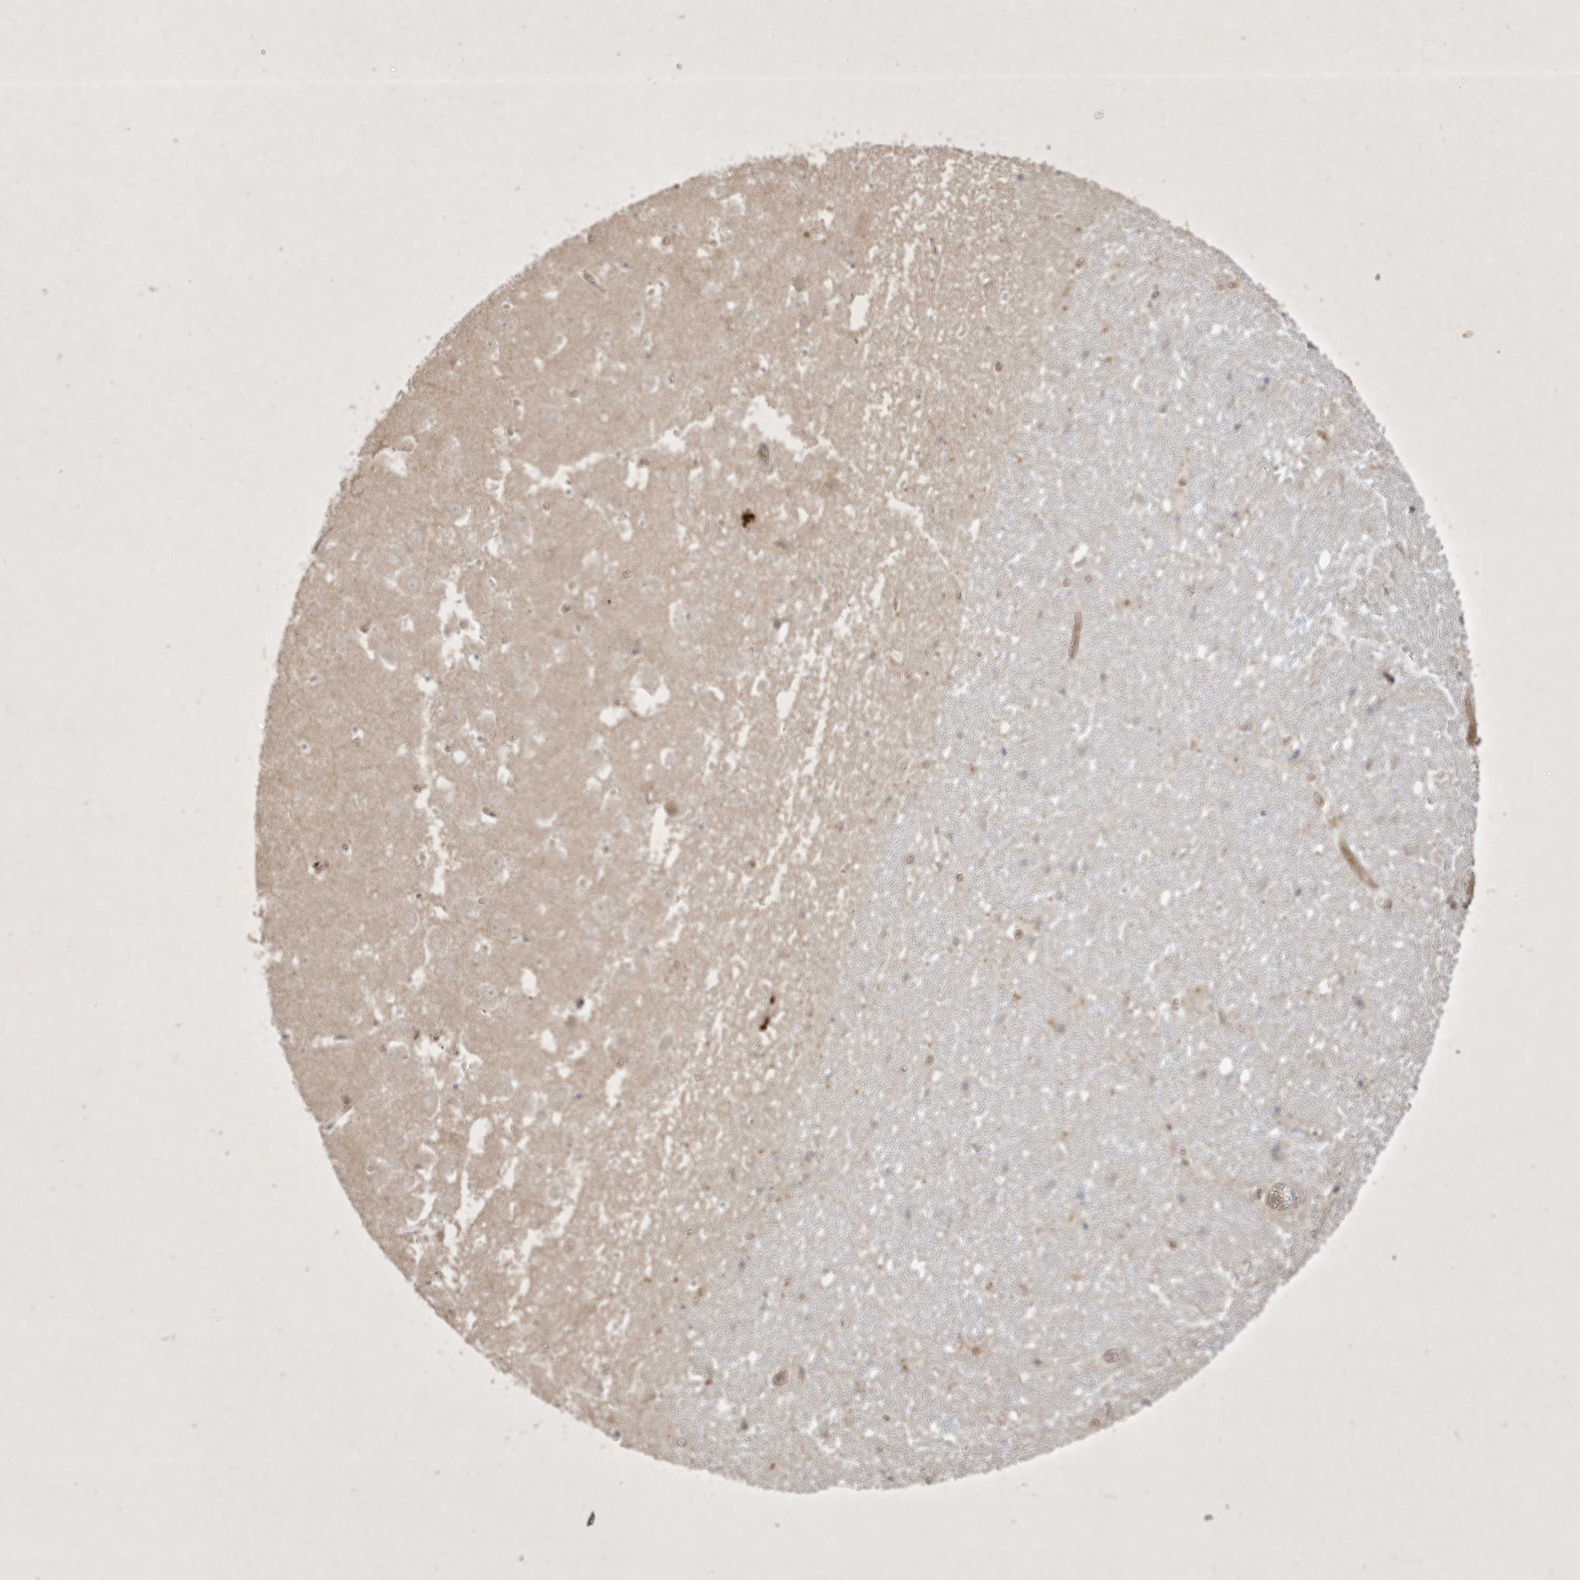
{"staining": {"intensity": "negative", "quantity": "none", "location": "none"}, "tissue": "hippocampus", "cell_type": "Glial cells", "image_type": "normal", "snomed": [{"axis": "morphology", "description": "Normal tissue, NOS"}, {"axis": "topography", "description": "Hippocampus"}], "caption": "DAB (3,3'-diaminobenzidine) immunohistochemical staining of unremarkable human hippocampus exhibits no significant staining in glial cells.", "gene": "FAM83C", "patient": {"sex": "female", "age": 52}}